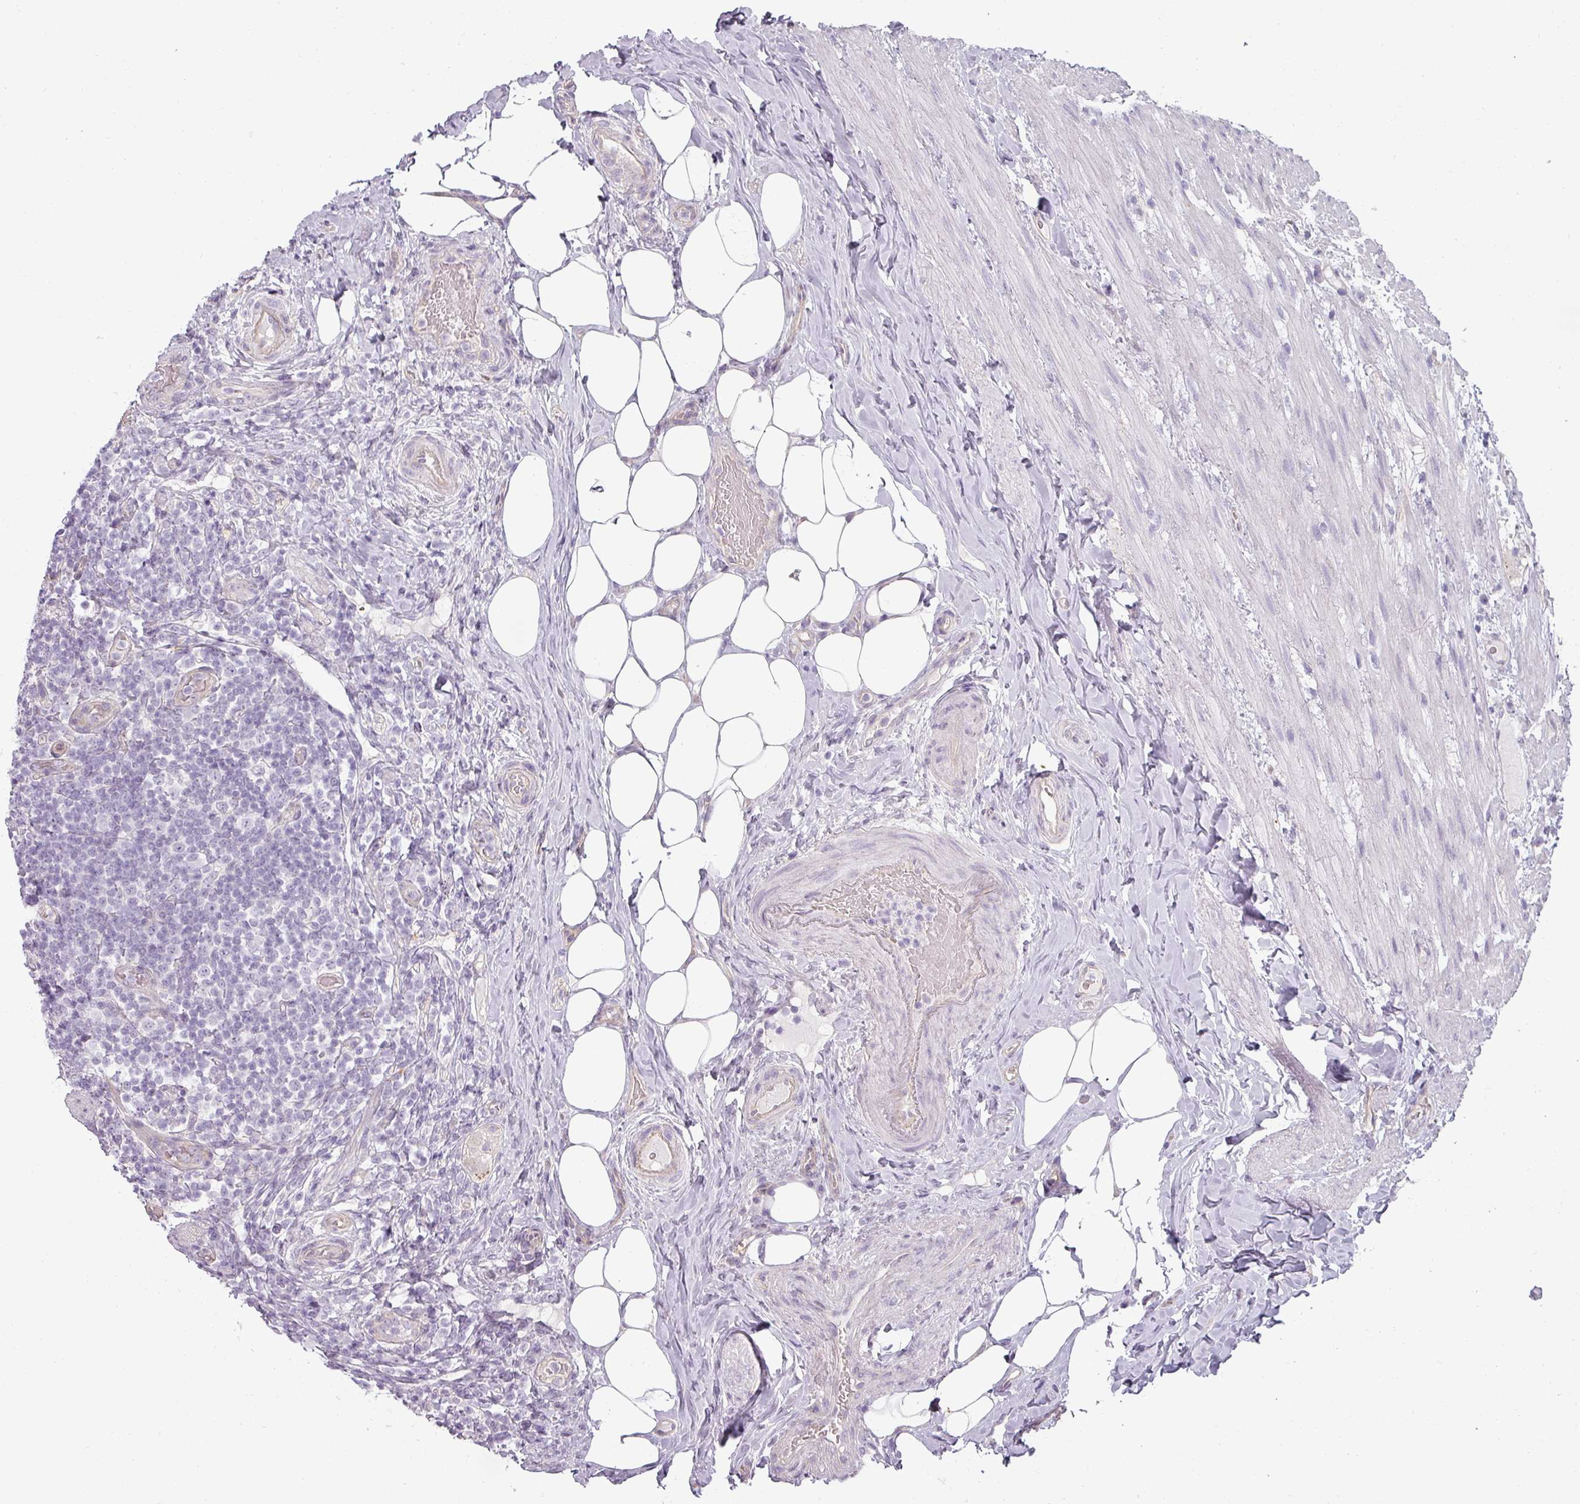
{"staining": {"intensity": "strong", "quantity": "<25%", "location": "cytoplasmic/membranous"}, "tissue": "appendix", "cell_type": "Glandular cells", "image_type": "normal", "snomed": [{"axis": "morphology", "description": "Normal tissue, NOS"}, {"axis": "topography", "description": "Appendix"}], "caption": "A brown stain highlights strong cytoplasmic/membranous expression of a protein in glandular cells of normal human appendix.", "gene": "ASB1", "patient": {"sex": "female", "age": 43}}